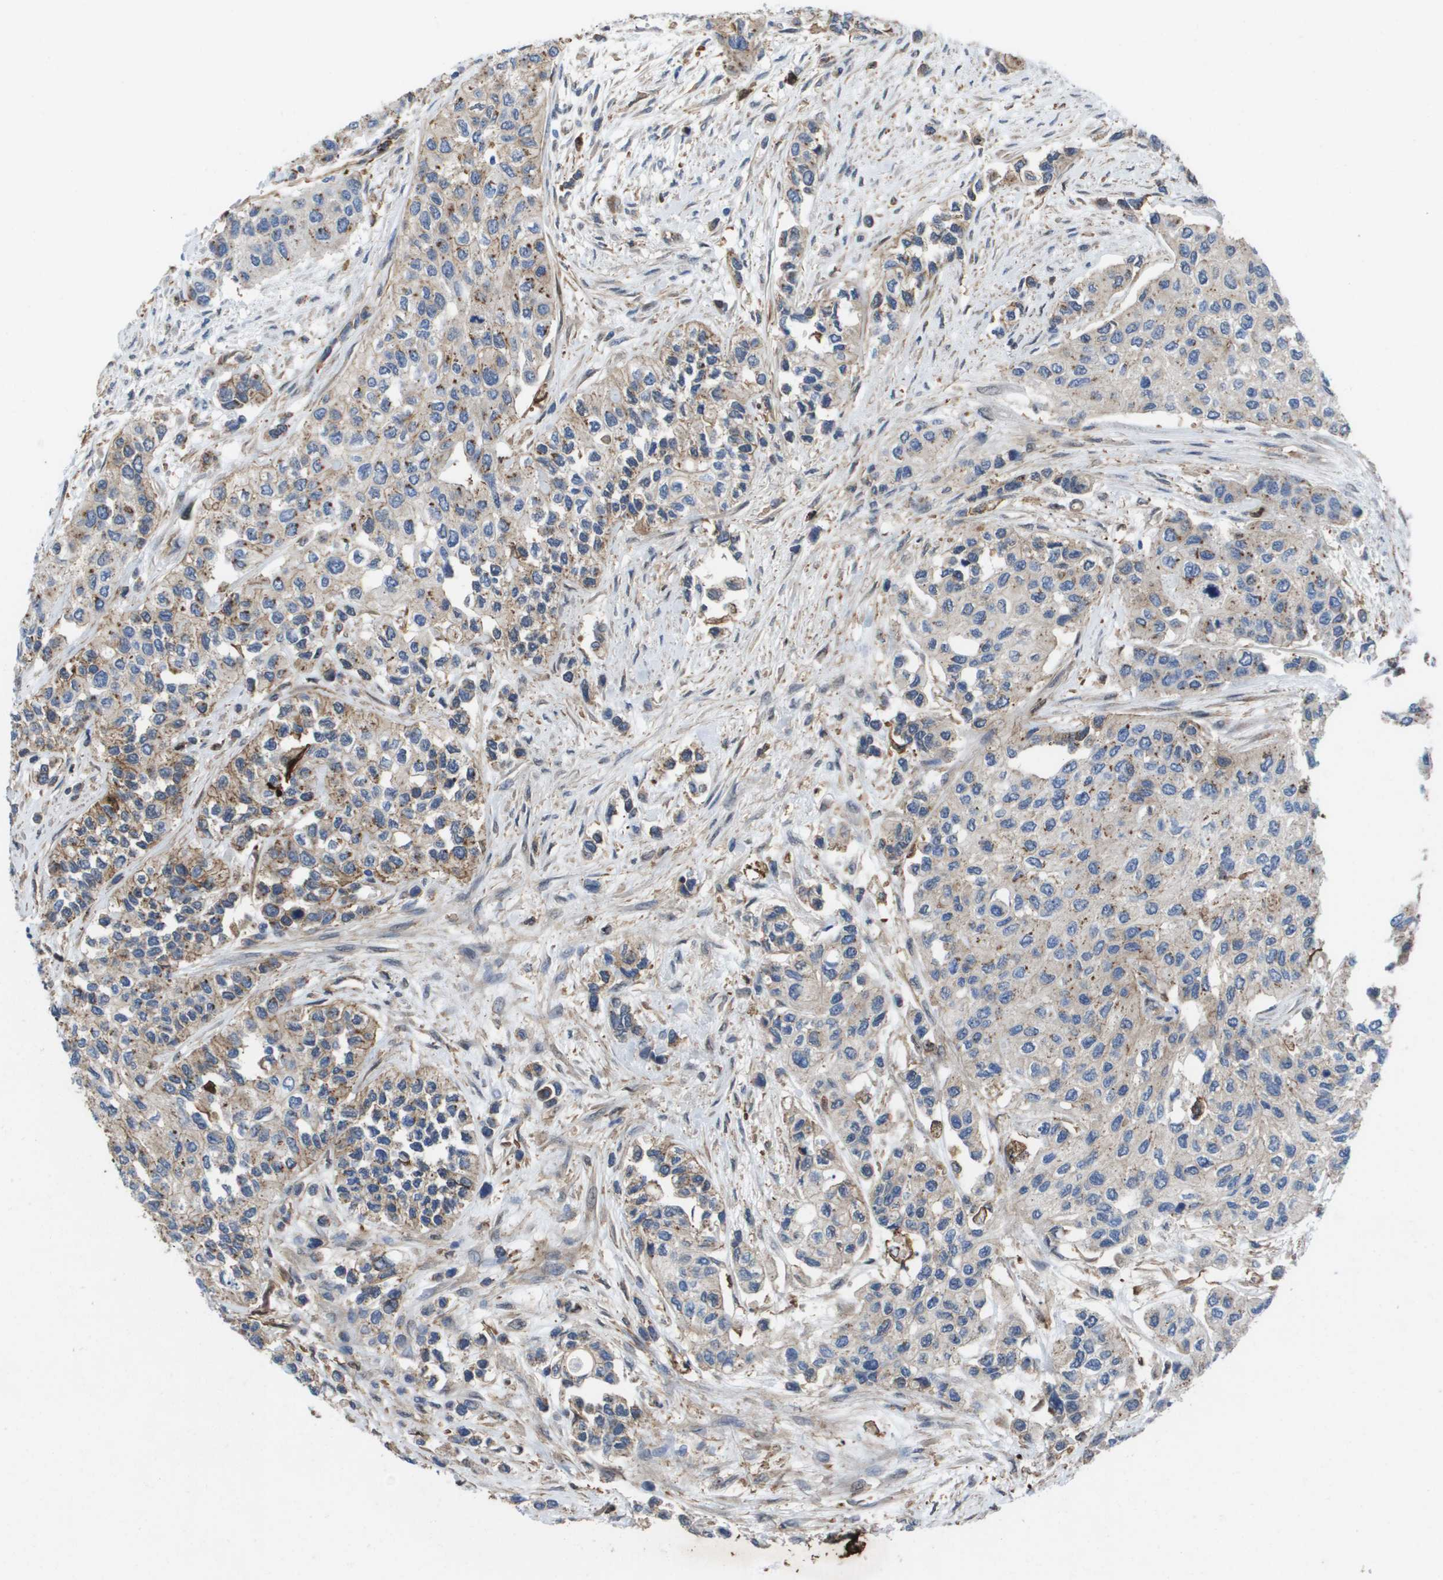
{"staining": {"intensity": "weak", "quantity": ">75%", "location": "cytoplasmic/membranous"}, "tissue": "urothelial cancer", "cell_type": "Tumor cells", "image_type": "cancer", "snomed": [{"axis": "morphology", "description": "Urothelial carcinoma, High grade"}, {"axis": "topography", "description": "Urinary bladder"}], "caption": "Immunohistochemistry (IHC) staining of high-grade urothelial carcinoma, which reveals low levels of weak cytoplasmic/membranous positivity in approximately >75% of tumor cells indicating weak cytoplasmic/membranous protein expression. The staining was performed using DAB (3,3'-diaminobenzidine) (brown) for protein detection and nuclei were counterstained in hematoxylin (blue).", "gene": "SLC37A2", "patient": {"sex": "female", "age": 56}}